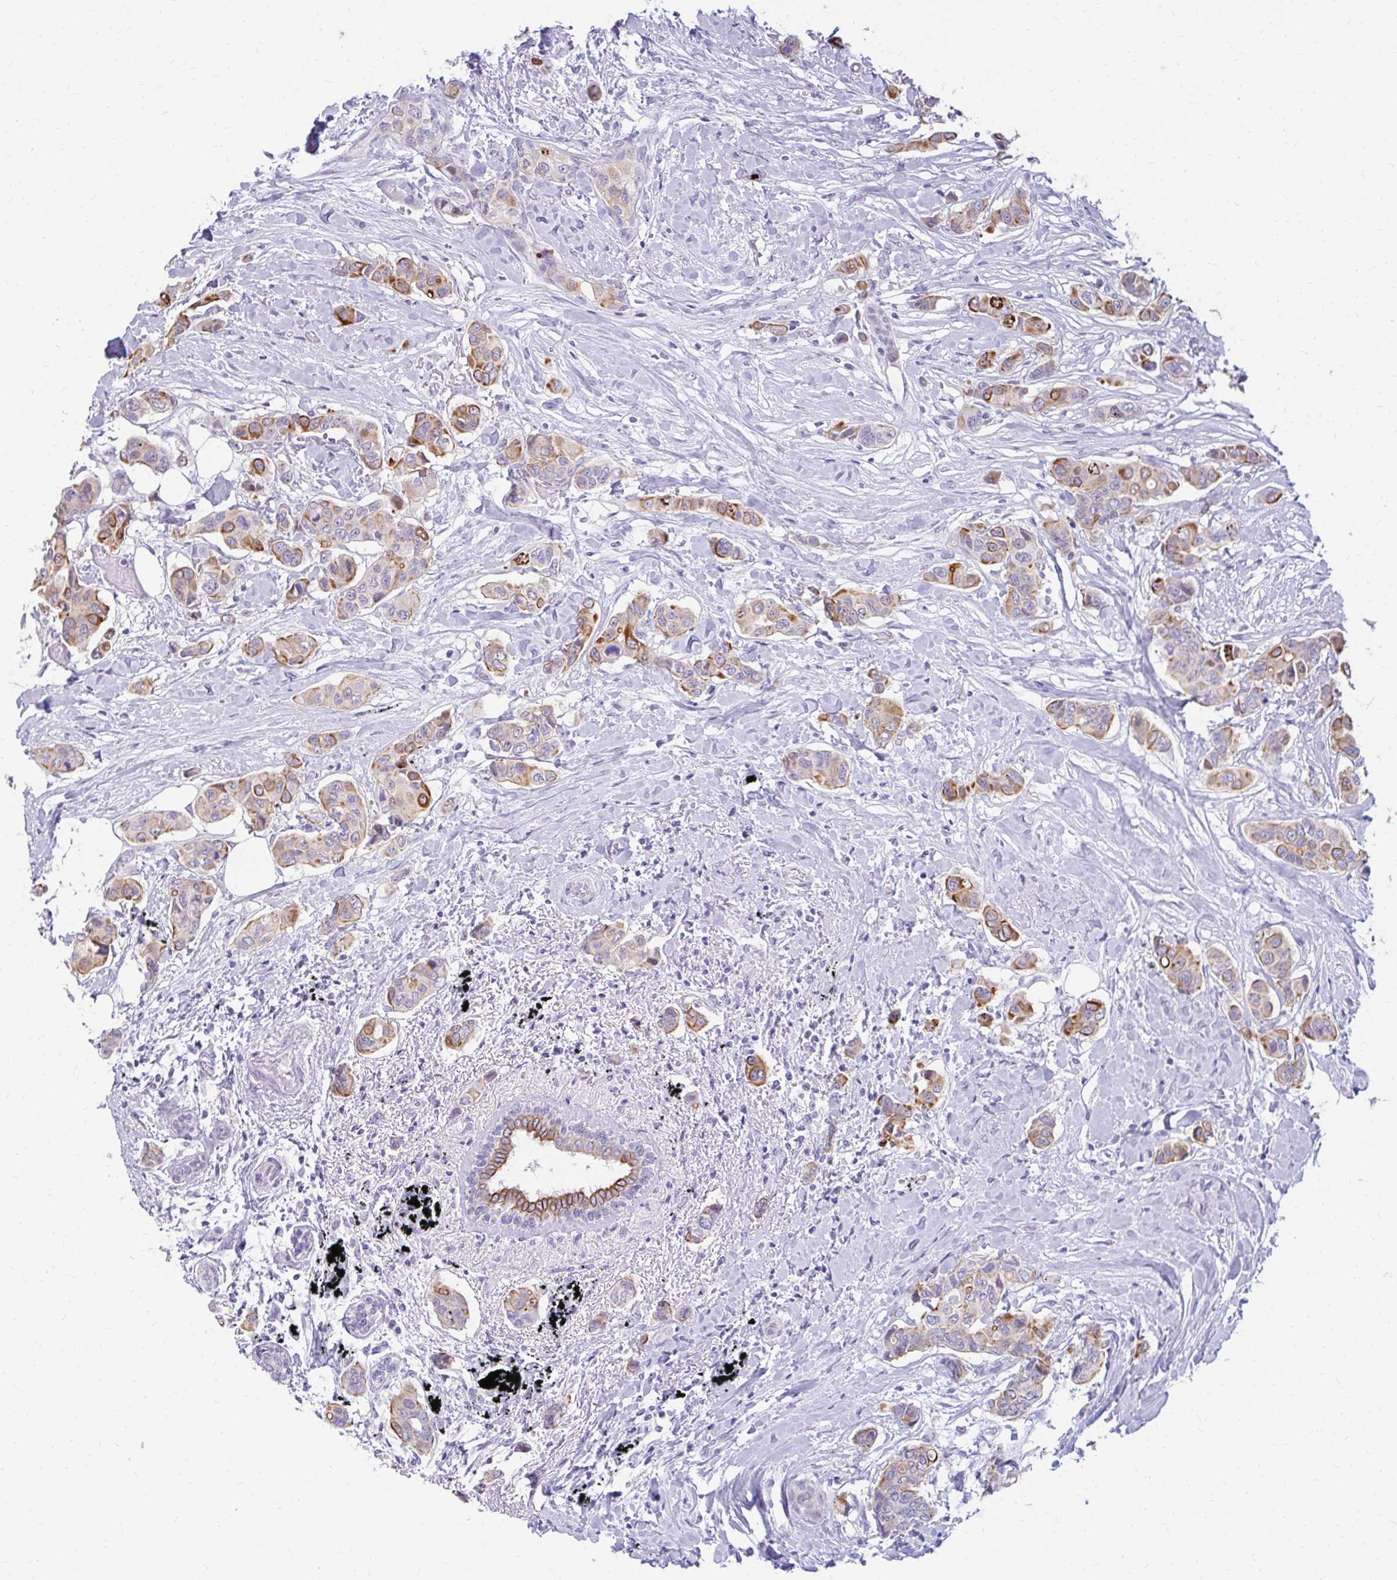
{"staining": {"intensity": "moderate", "quantity": "25%-75%", "location": "cytoplasmic/membranous"}, "tissue": "breast cancer", "cell_type": "Tumor cells", "image_type": "cancer", "snomed": [{"axis": "morphology", "description": "Lobular carcinoma"}, {"axis": "topography", "description": "Breast"}], "caption": "Lobular carcinoma (breast) was stained to show a protein in brown. There is medium levels of moderate cytoplasmic/membranous expression in approximately 25%-75% of tumor cells.", "gene": "RGS16", "patient": {"sex": "female", "age": 51}}